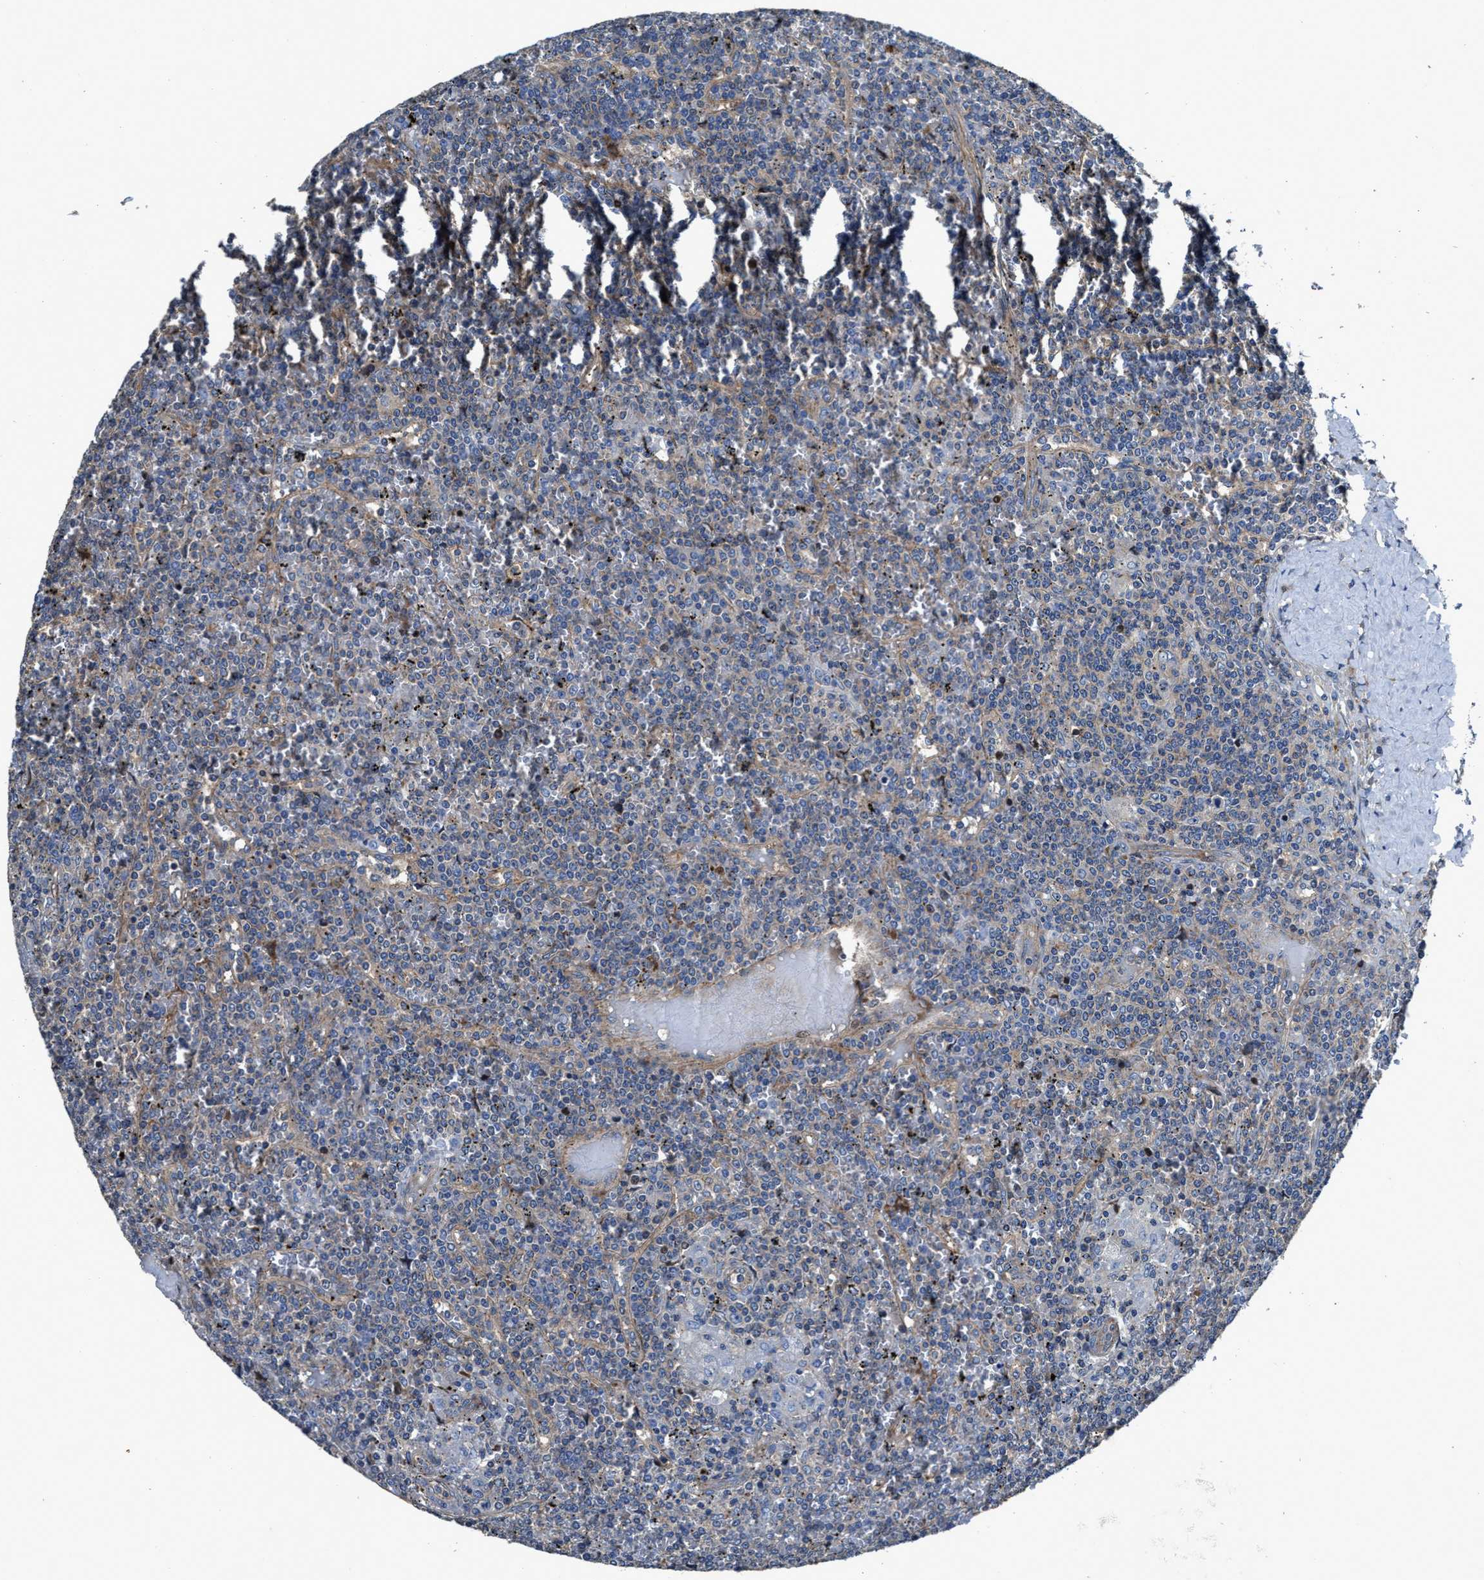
{"staining": {"intensity": "negative", "quantity": "none", "location": "none"}, "tissue": "lymphoma", "cell_type": "Tumor cells", "image_type": "cancer", "snomed": [{"axis": "morphology", "description": "Malignant lymphoma, non-Hodgkin's type, Low grade"}, {"axis": "topography", "description": "Spleen"}], "caption": "There is no significant staining in tumor cells of lymphoma. (Stains: DAB (3,3'-diaminobenzidine) immunohistochemistry with hematoxylin counter stain, Microscopy: brightfield microscopy at high magnification).", "gene": "PTAR1", "patient": {"sex": "female", "age": 19}}